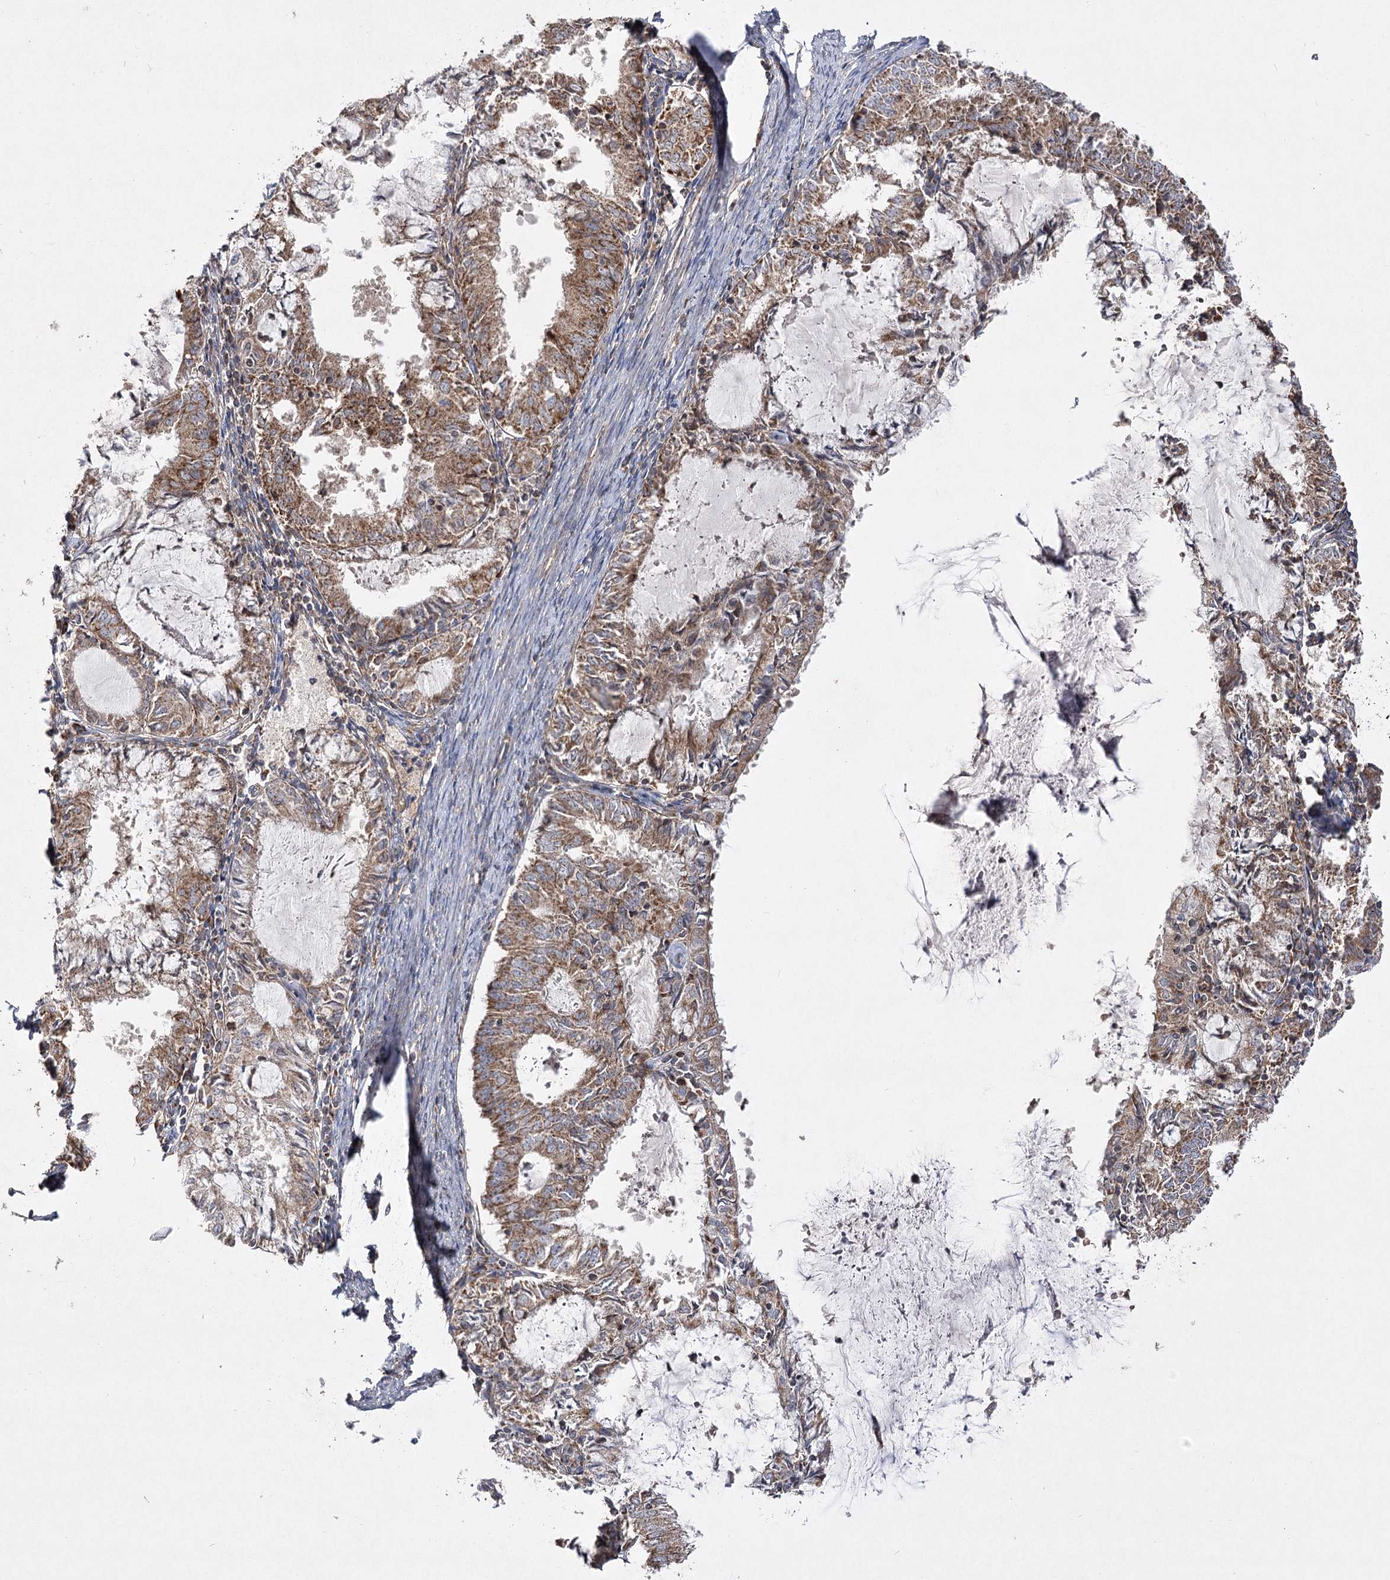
{"staining": {"intensity": "moderate", "quantity": "25%-75%", "location": "cytoplasmic/membranous"}, "tissue": "endometrial cancer", "cell_type": "Tumor cells", "image_type": "cancer", "snomed": [{"axis": "morphology", "description": "Adenocarcinoma, NOS"}, {"axis": "topography", "description": "Endometrium"}], "caption": "Brown immunohistochemical staining in endometrial adenocarcinoma displays moderate cytoplasmic/membranous positivity in approximately 25%-75% of tumor cells.", "gene": "DNAJC13", "patient": {"sex": "female", "age": 57}}